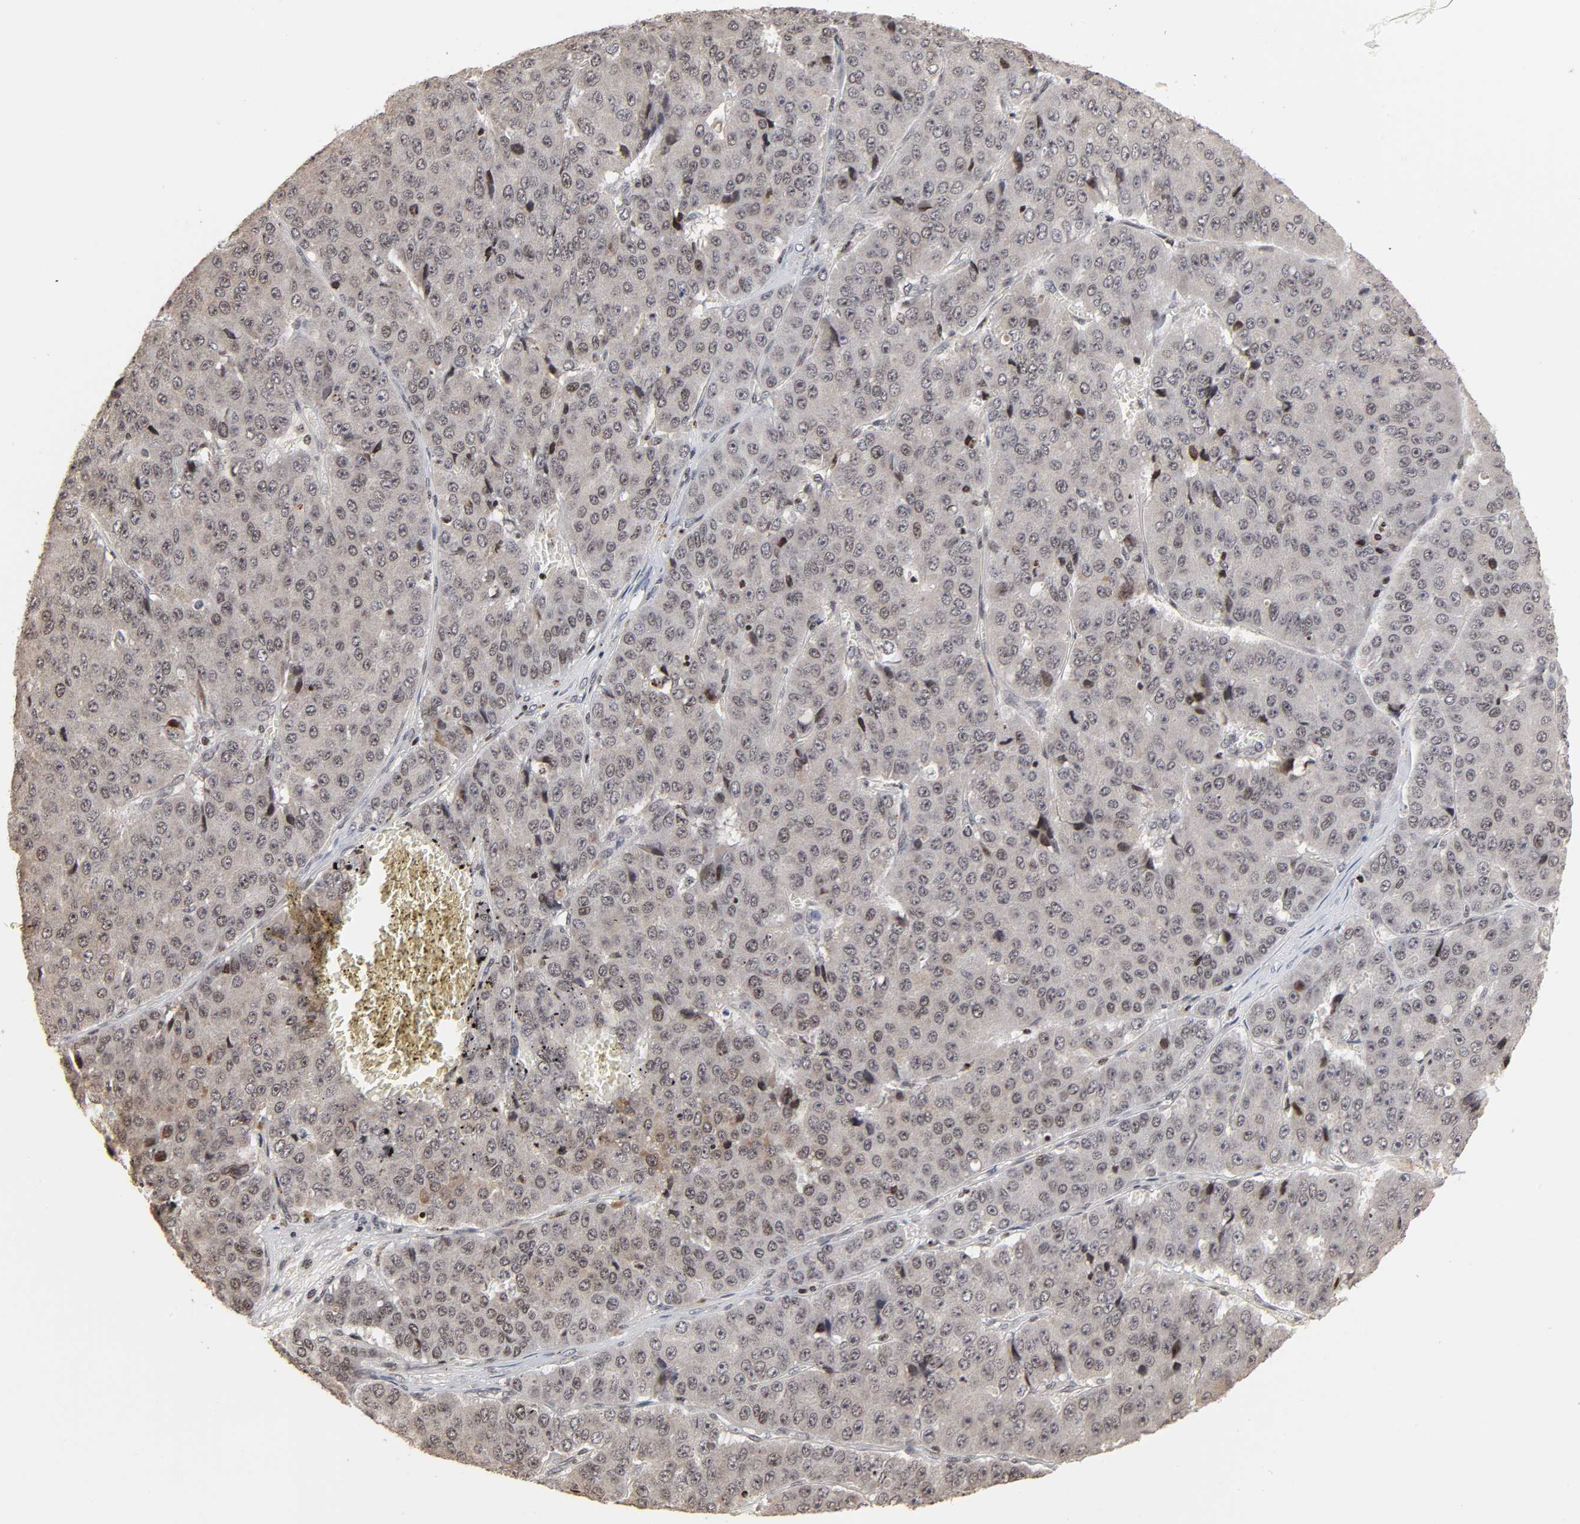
{"staining": {"intensity": "negative", "quantity": "none", "location": "none"}, "tissue": "pancreatic cancer", "cell_type": "Tumor cells", "image_type": "cancer", "snomed": [{"axis": "morphology", "description": "Adenocarcinoma, NOS"}, {"axis": "topography", "description": "Pancreas"}], "caption": "Immunohistochemistry (IHC) of pancreatic cancer (adenocarcinoma) reveals no expression in tumor cells. Nuclei are stained in blue.", "gene": "ZNF473", "patient": {"sex": "male", "age": 50}}